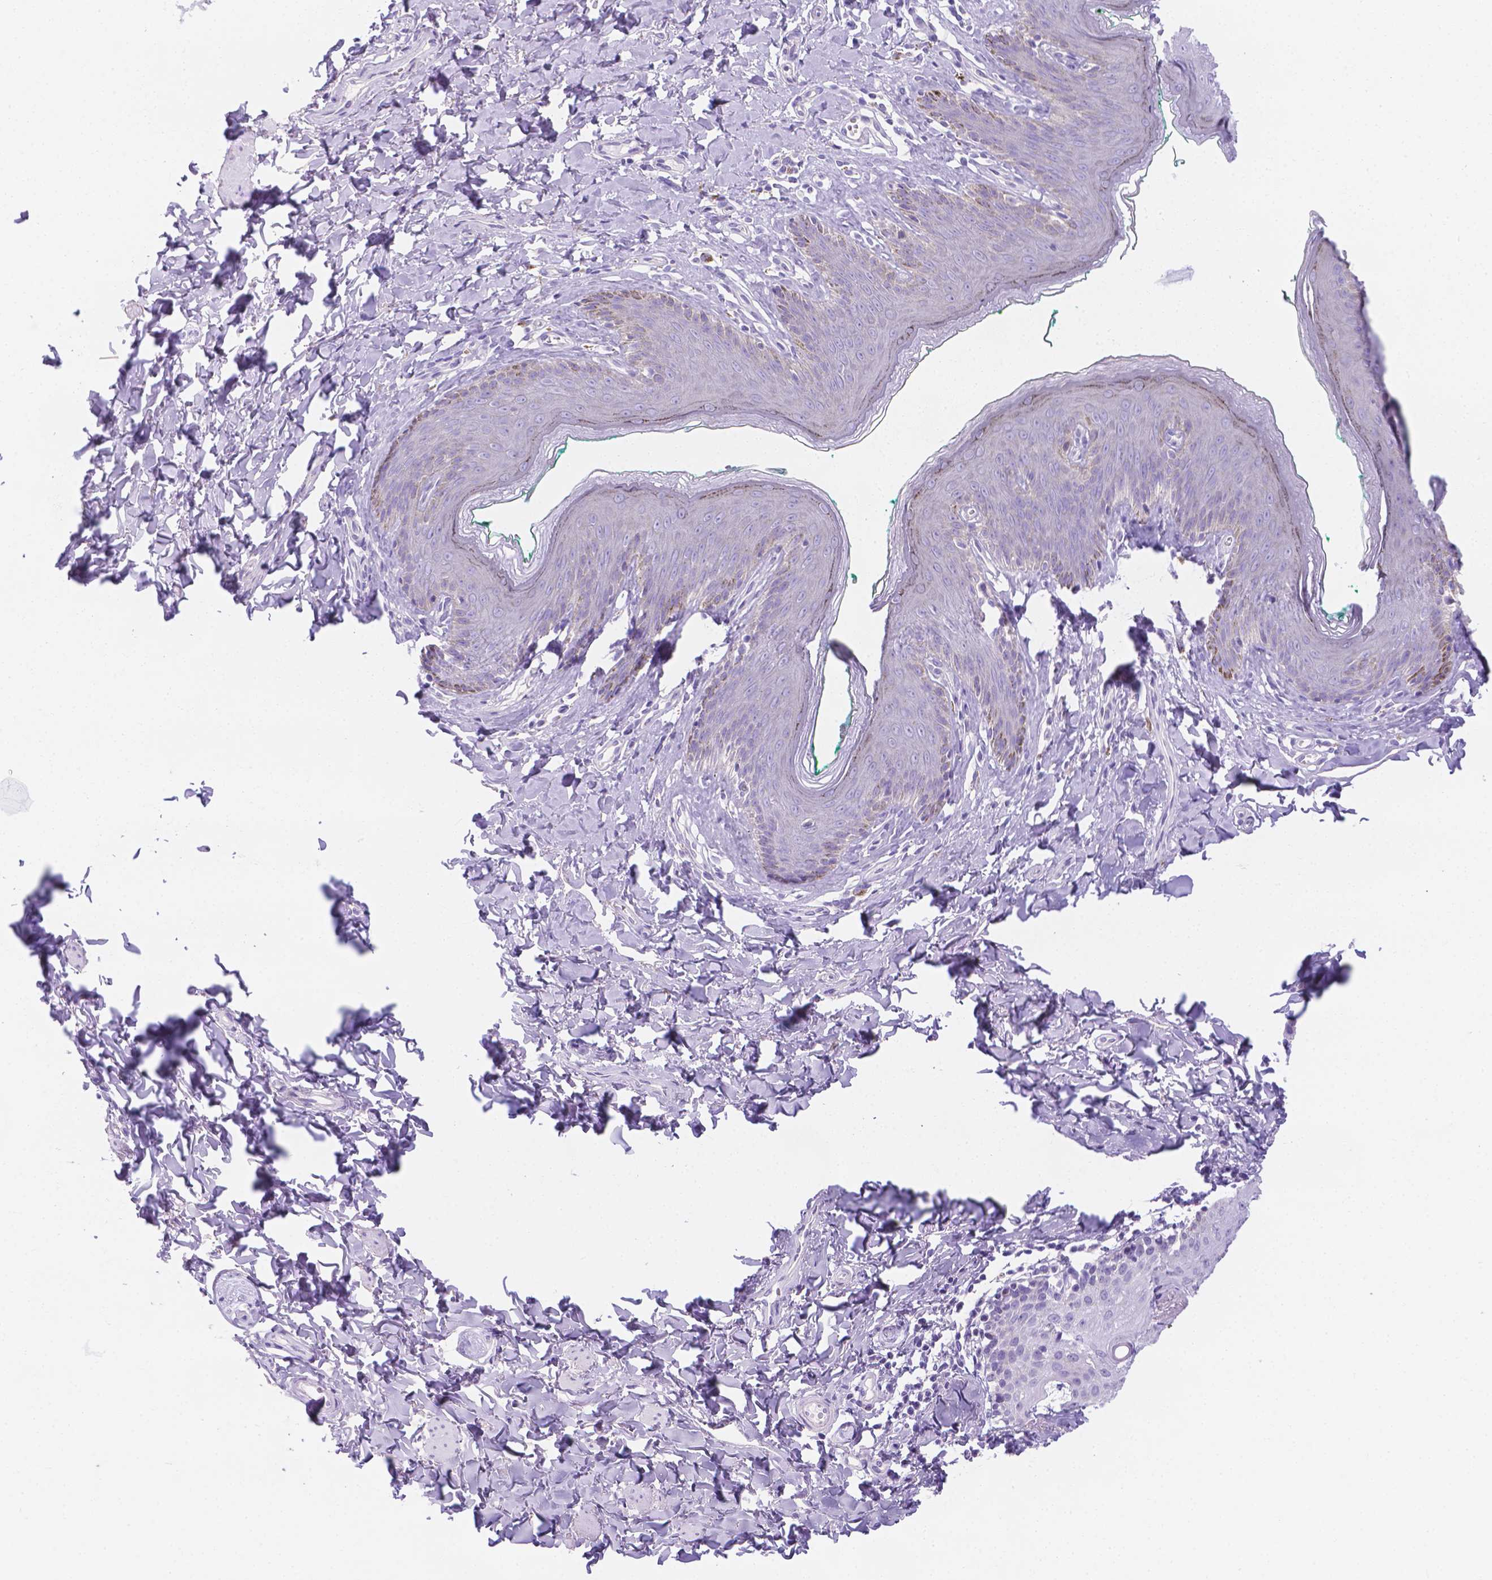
{"staining": {"intensity": "negative", "quantity": "none", "location": "none"}, "tissue": "skin", "cell_type": "Epidermal cells", "image_type": "normal", "snomed": [{"axis": "morphology", "description": "Normal tissue, NOS"}, {"axis": "topography", "description": "Vulva"}], "caption": "Immunohistochemistry (IHC) histopathology image of unremarkable skin: skin stained with DAB displays no significant protein positivity in epidermal cells.", "gene": "MLN", "patient": {"sex": "female", "age": 66}}